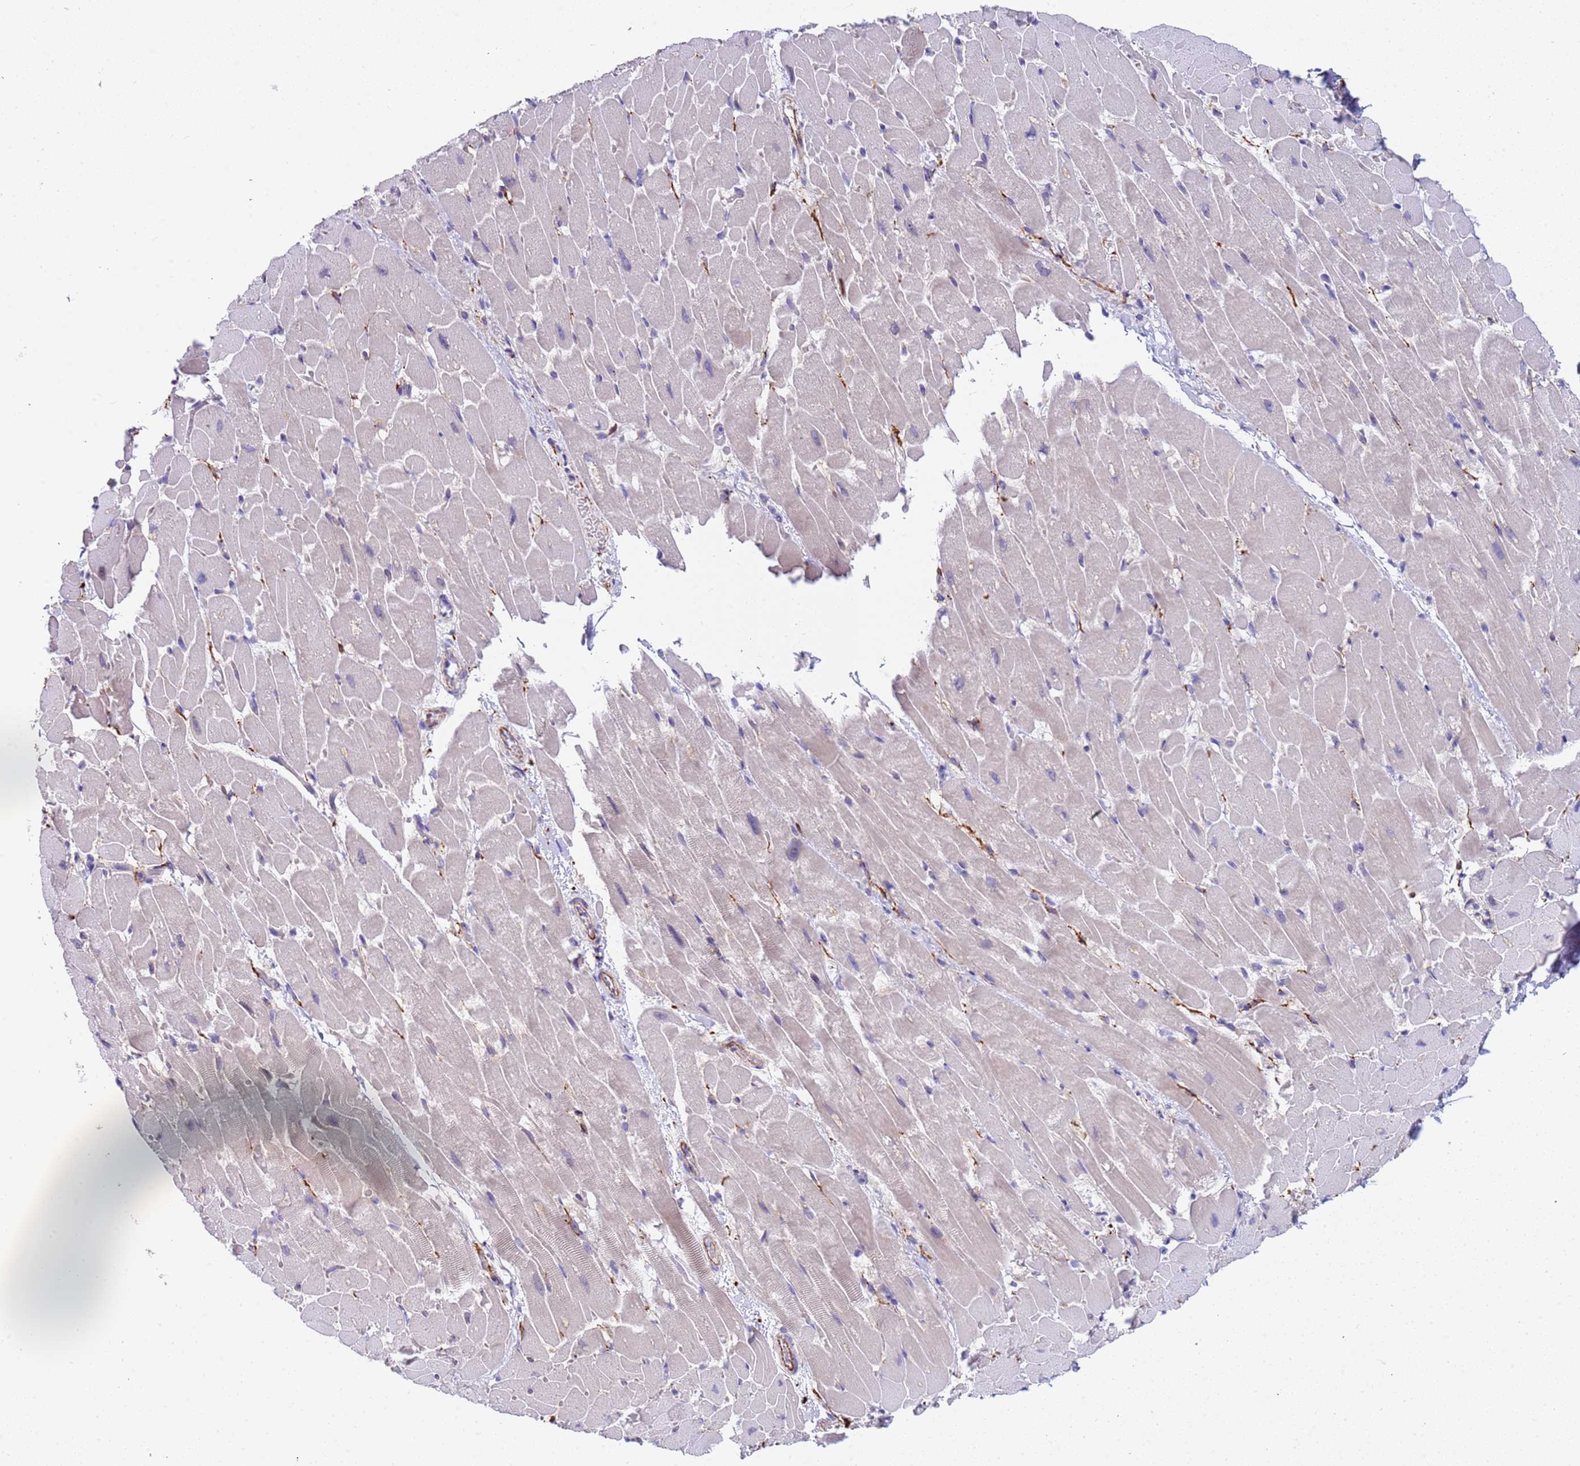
{"staining": {"intensity": "negative", "quantity": "none", "location": "none"}, "tissue": "heart muscle", "cell_type": "Cardiomyocytes", "image_type": "normal", "snomed": [{"axis": "morphology", "description": "Normal tissue, NOS"}, {"axis": "topography", "description": "Heart"}], "caption": "A high-resolution image shows immunohistochemistry staining of normal heart muscle, which shows no significant expression in cardiomyocytes.", "gene": "PAQR7", "patient": {"sex": "male", "age": 37}}